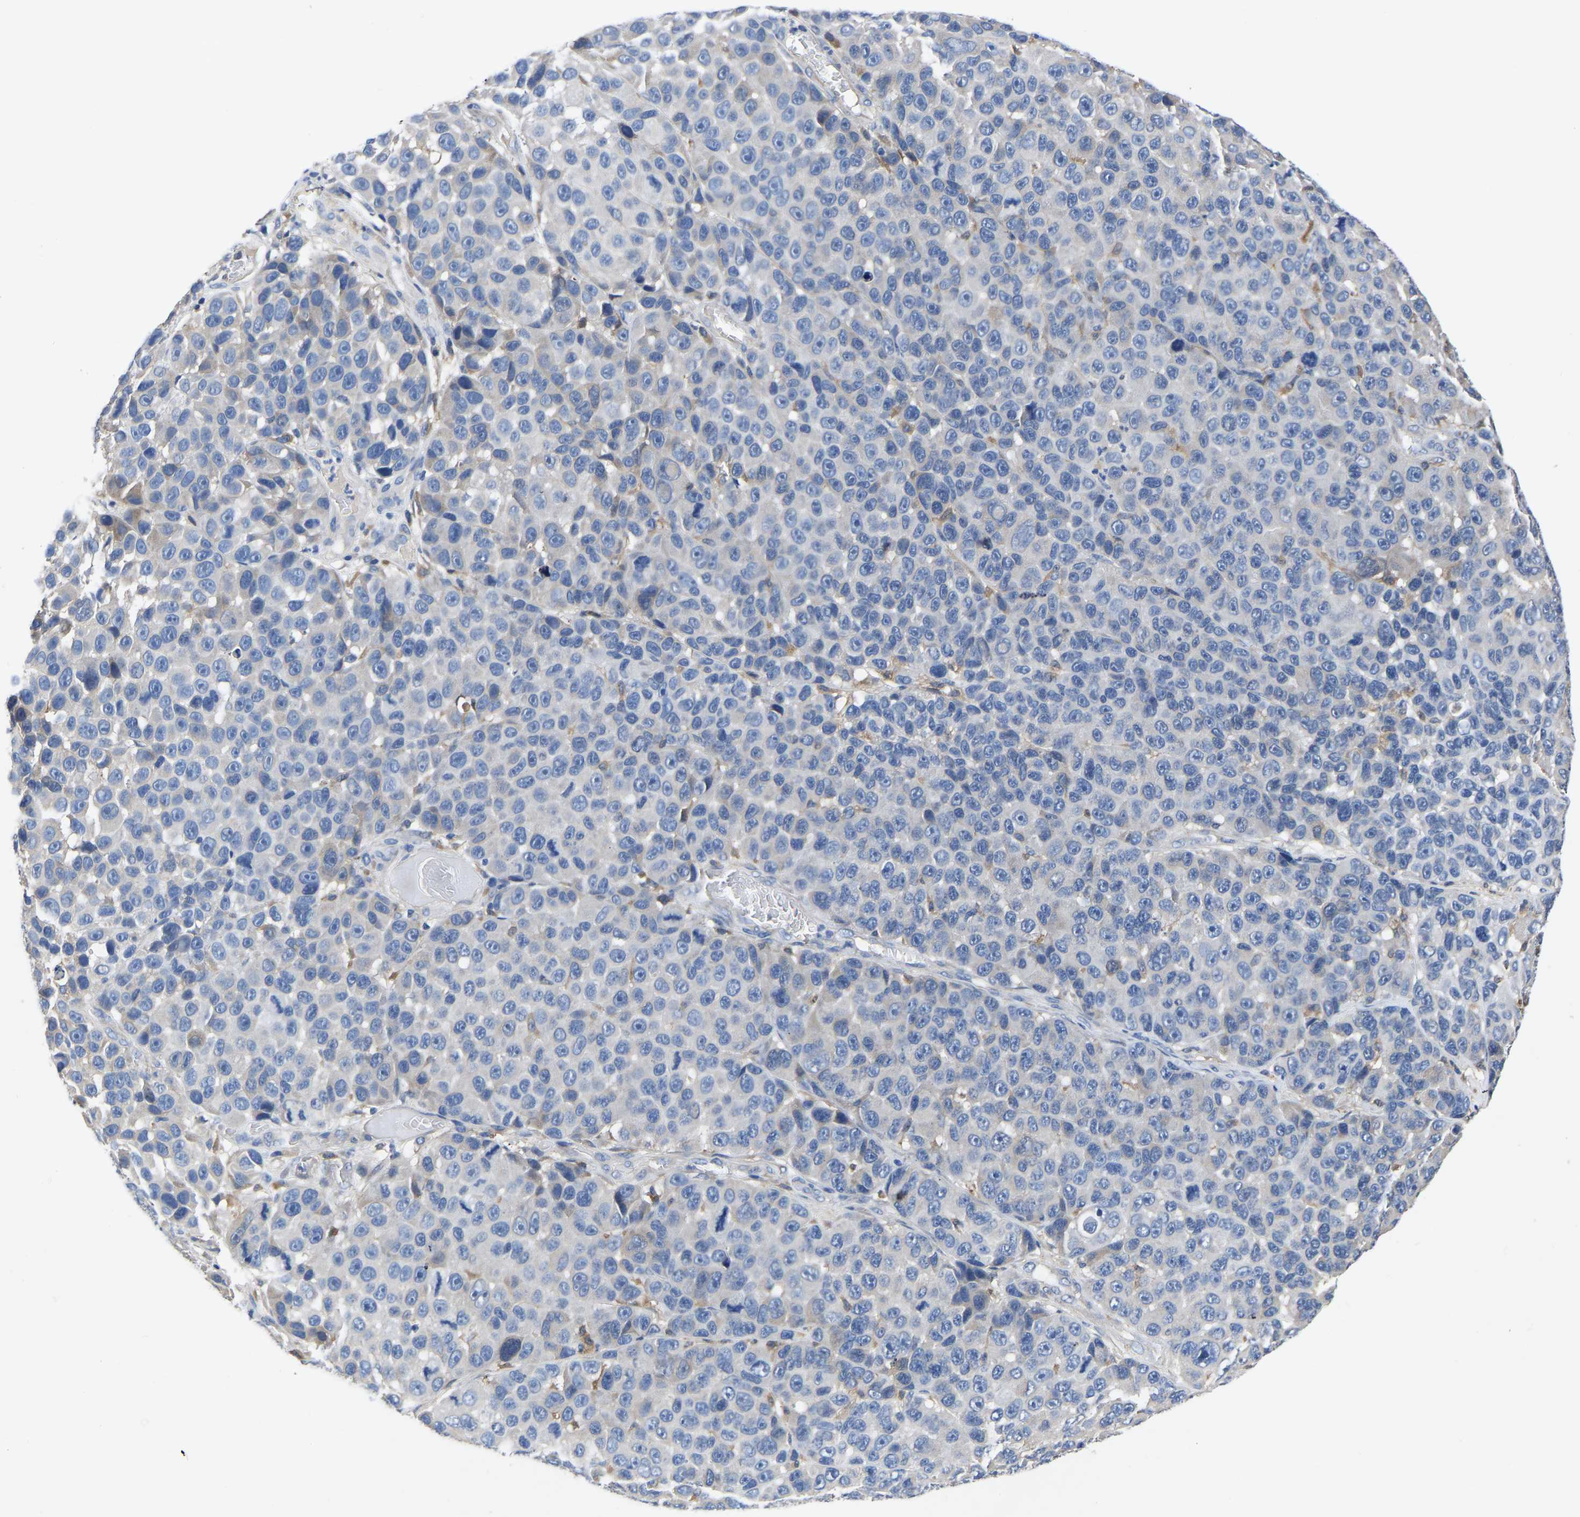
{"staining": {"intensity": "negative", "quantity": "none", "location": "none"}, "tissue": "melanoma", "cell_type": "Tumor cells", "image_type": "cancer", "snomed": [{"axis": "morphology", "description": "Malignant melanoma, NOS"}, {"axis": "topography", "description": "Skin"}], "caption": "Tumor cells show no significant protein expression in melanoma. (Immunohistochemistry (ihc), brightfield microscopy, high magnification).", "gene": "ATG2B", "patient": {"sex": "male", "age": 53}}